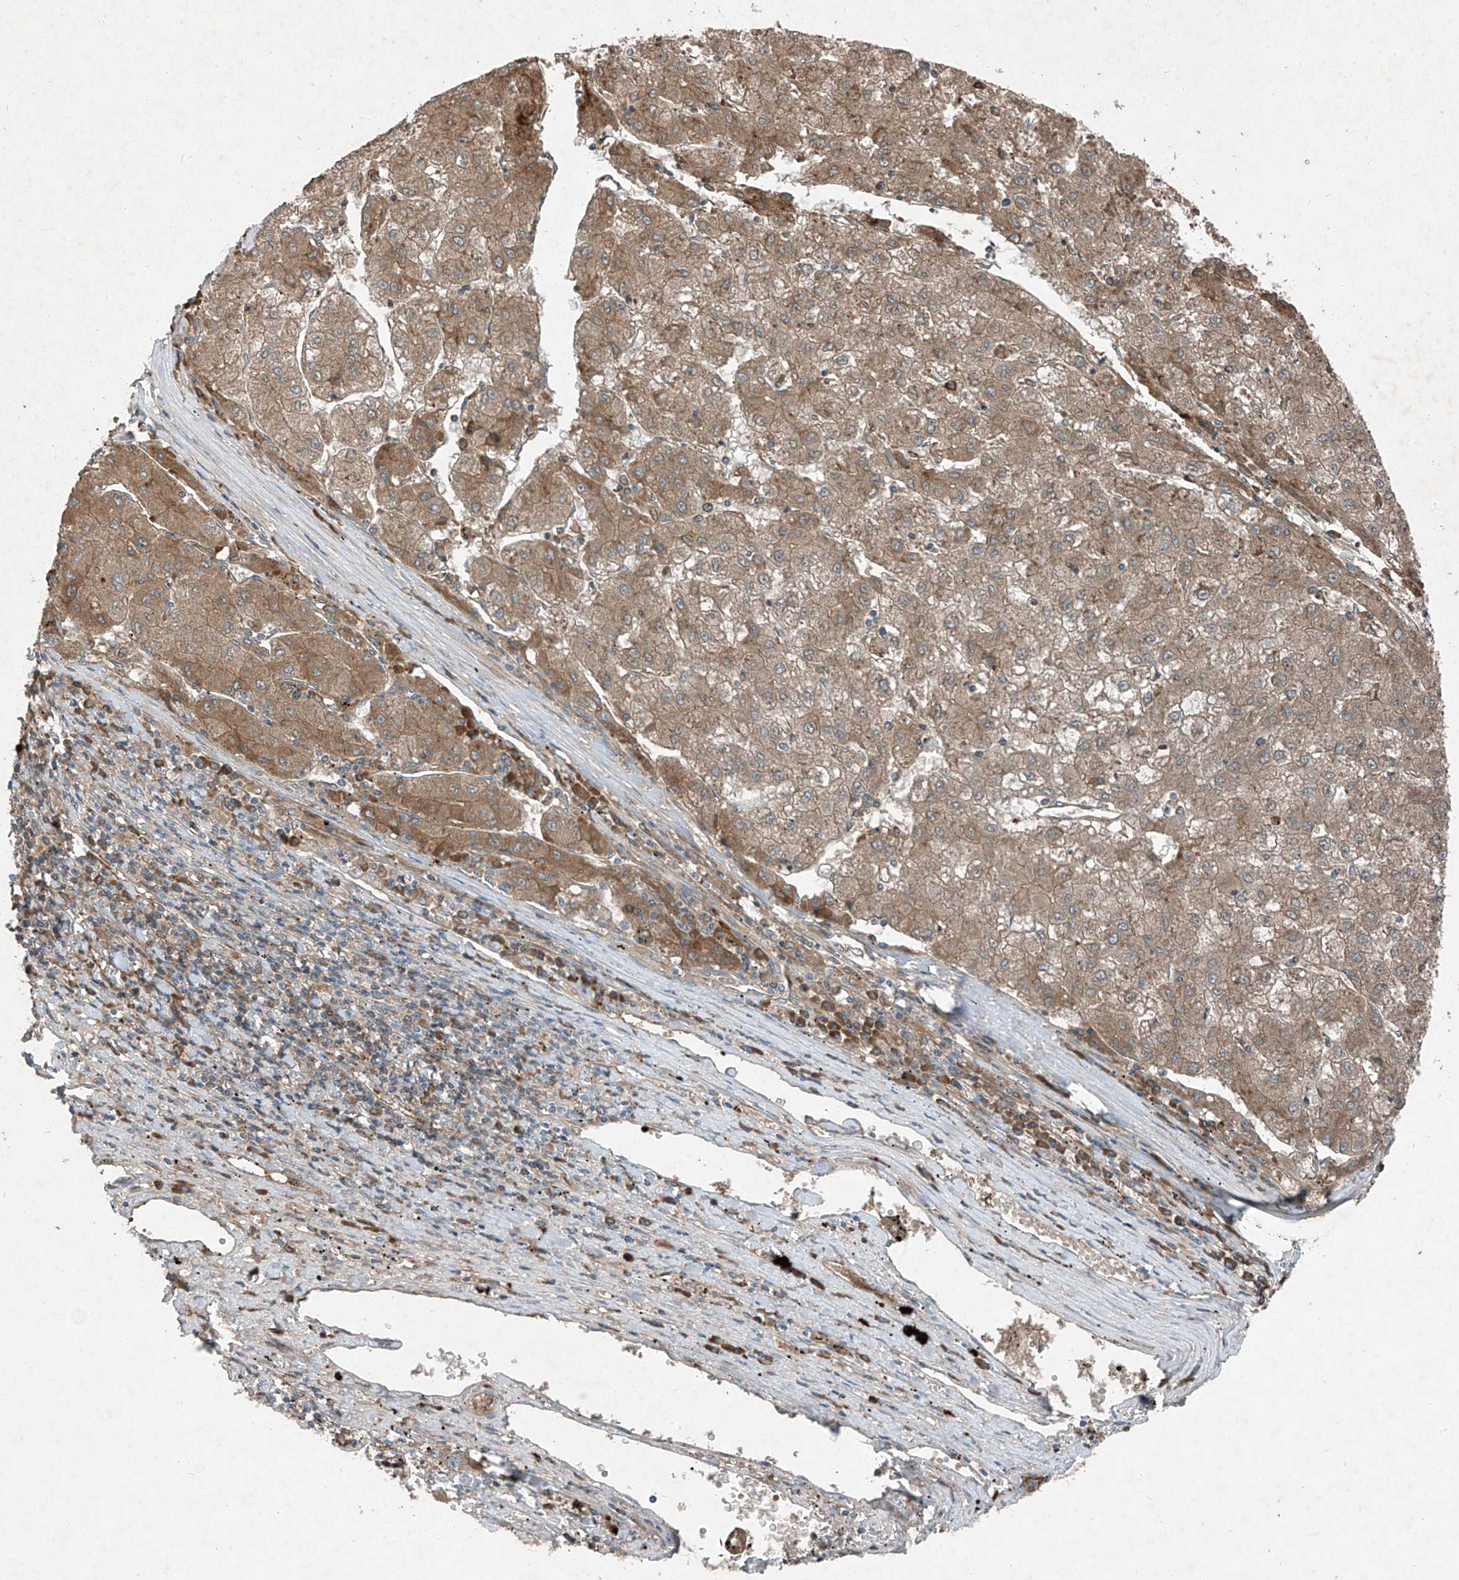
{"staining": {"intensity": "moderate", "quantity": ">75%", "location": "cytoplasmic/membranous"}, "tissue": "liver cancer", "cell_type": "Tumor cells", "image_type": "cancer", "snomed": [{"axis": "morphology", "description": "Carcinoma, Hepatocellular, NOS"}, {"axis": "topography", "description": "Liver"}], "caption": "This image demonstrates IHC staining of human hepatocellular carcinoma (liver), with medium moderate cytoplasmic/membranous positivity in about >75% of tumor cells.", "gene": "FOXRED2", "patient": {"sex": "male", "age": 72}}